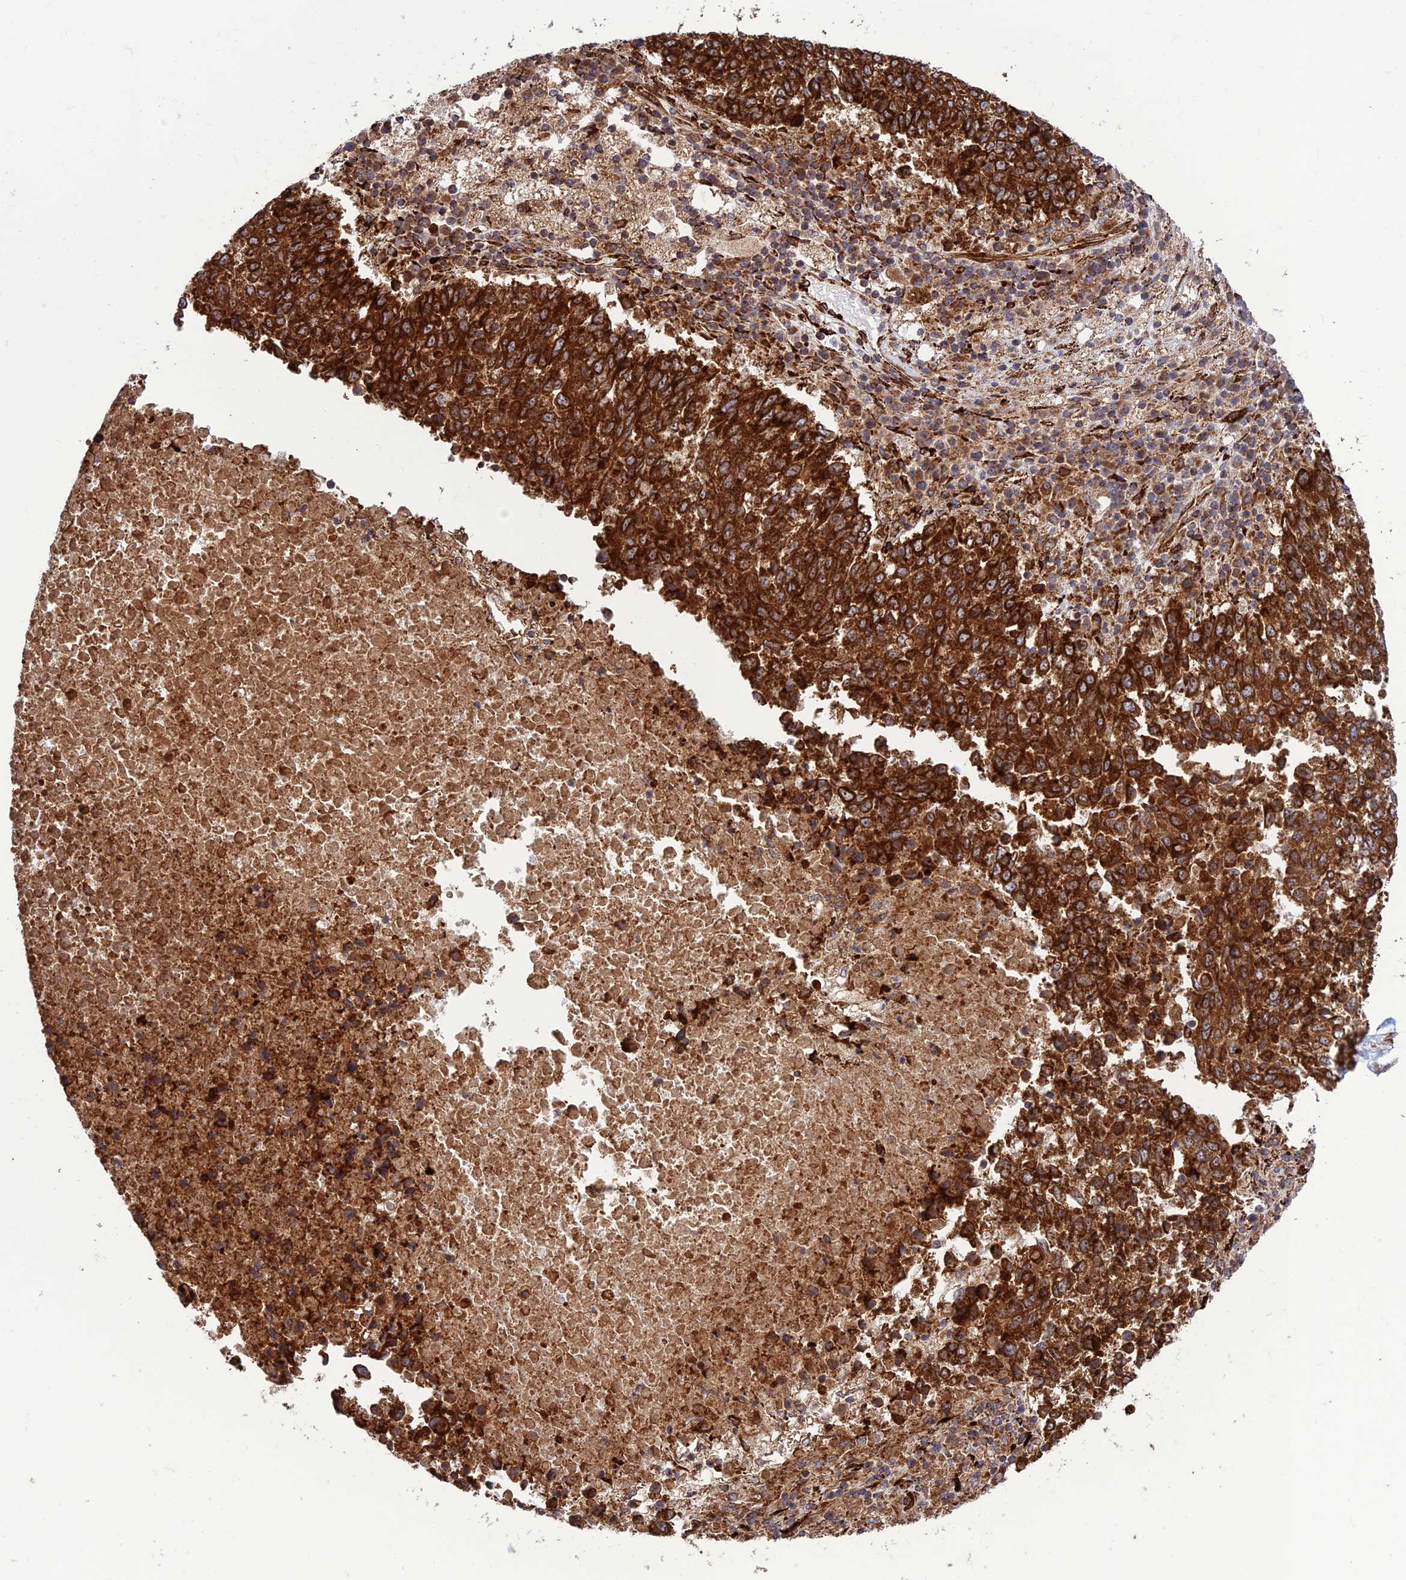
{"staining": {"intensity": "strong", "quantity": ">75%", "location": "cytoplasmic/membranous"}, "tissue": "lung cancer", "cell_type": "Tumor cells", "image_type": "cancer", "snomed": [{"axis": "morphology", "description": "Squamous cell carcinoma, NOS"}, {"axis": "topography", "description": "Lung"}], "caption": "Lung squamous cell carcinoma stained with a brown dye shows strong cytoplasmic/membranous positive expression in about >75% of tumor cells.", "gene": "CRTAP", "patient": {"sex": "male", "age": 73}}